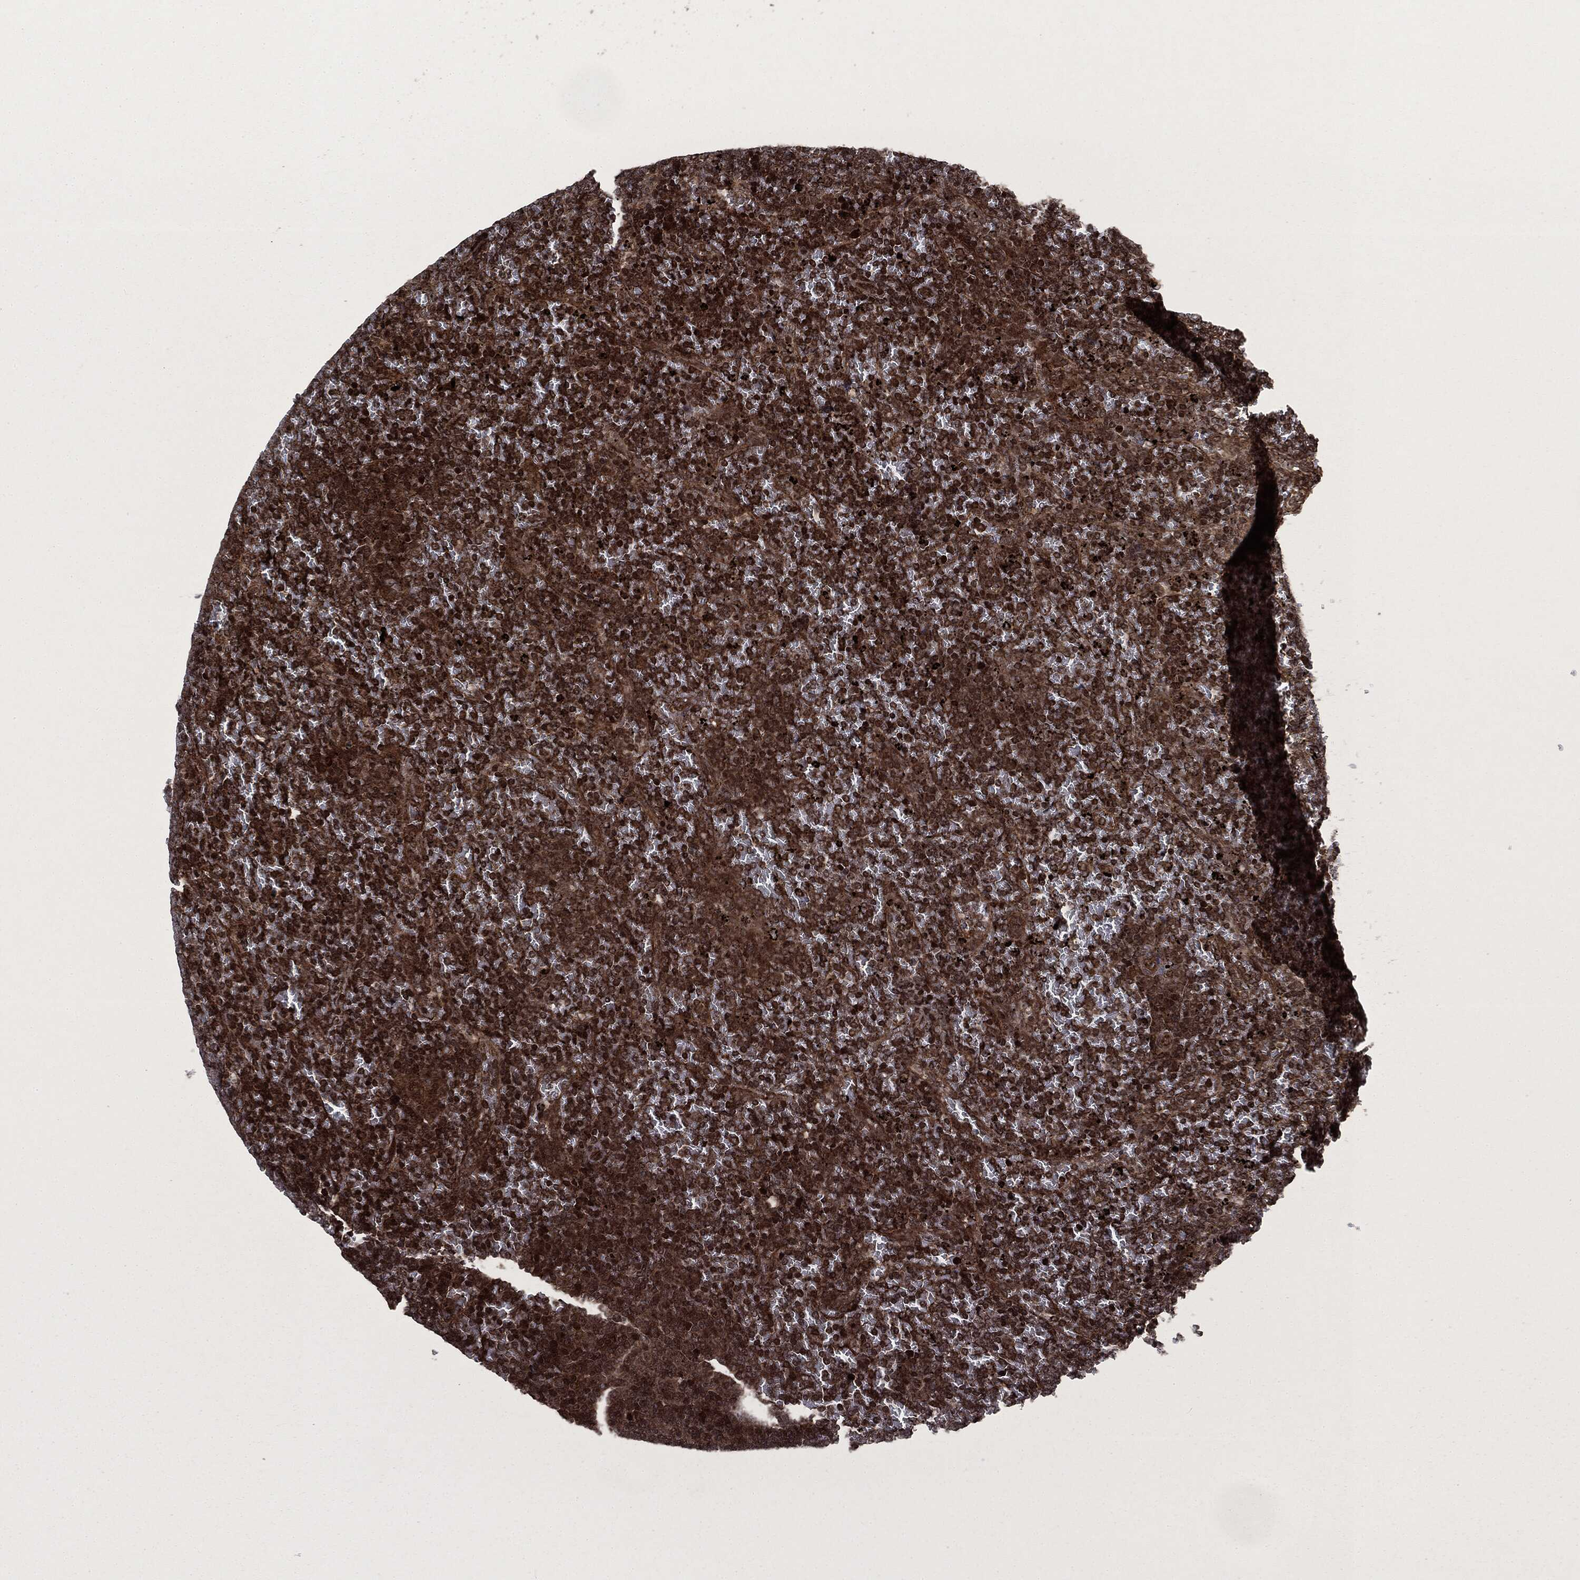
{"staining": {"intensity": "strong", "quantity": ">75%", "location": "cytoplasmic/membranous,nuclear"}, "tissue": "lymphoma", "cell_type": "Tumor cells", "image_type": "cancer", "snomed": [{"axis": "morphology", "description": "Malignant lymphoma, non-Hodgkin's type, Low grade"}, {"axis": "topography", "description": "Spleen"}], "caption": "Immunohistochemistry (IHC) staining of lymphoma, which reveals high levels of strong cytoplasmic/membranous and nuclear expression in approximately >75% of tumor cells indicating strong cytoplasmic/membranous and nuclear protein expression. The staining was performed using DAB (brown) for protein detection and nuclei were counterstained in hematoxylin (blue).", "gene": "CARD6", "patient": {"sex": "female", "age": 77}}